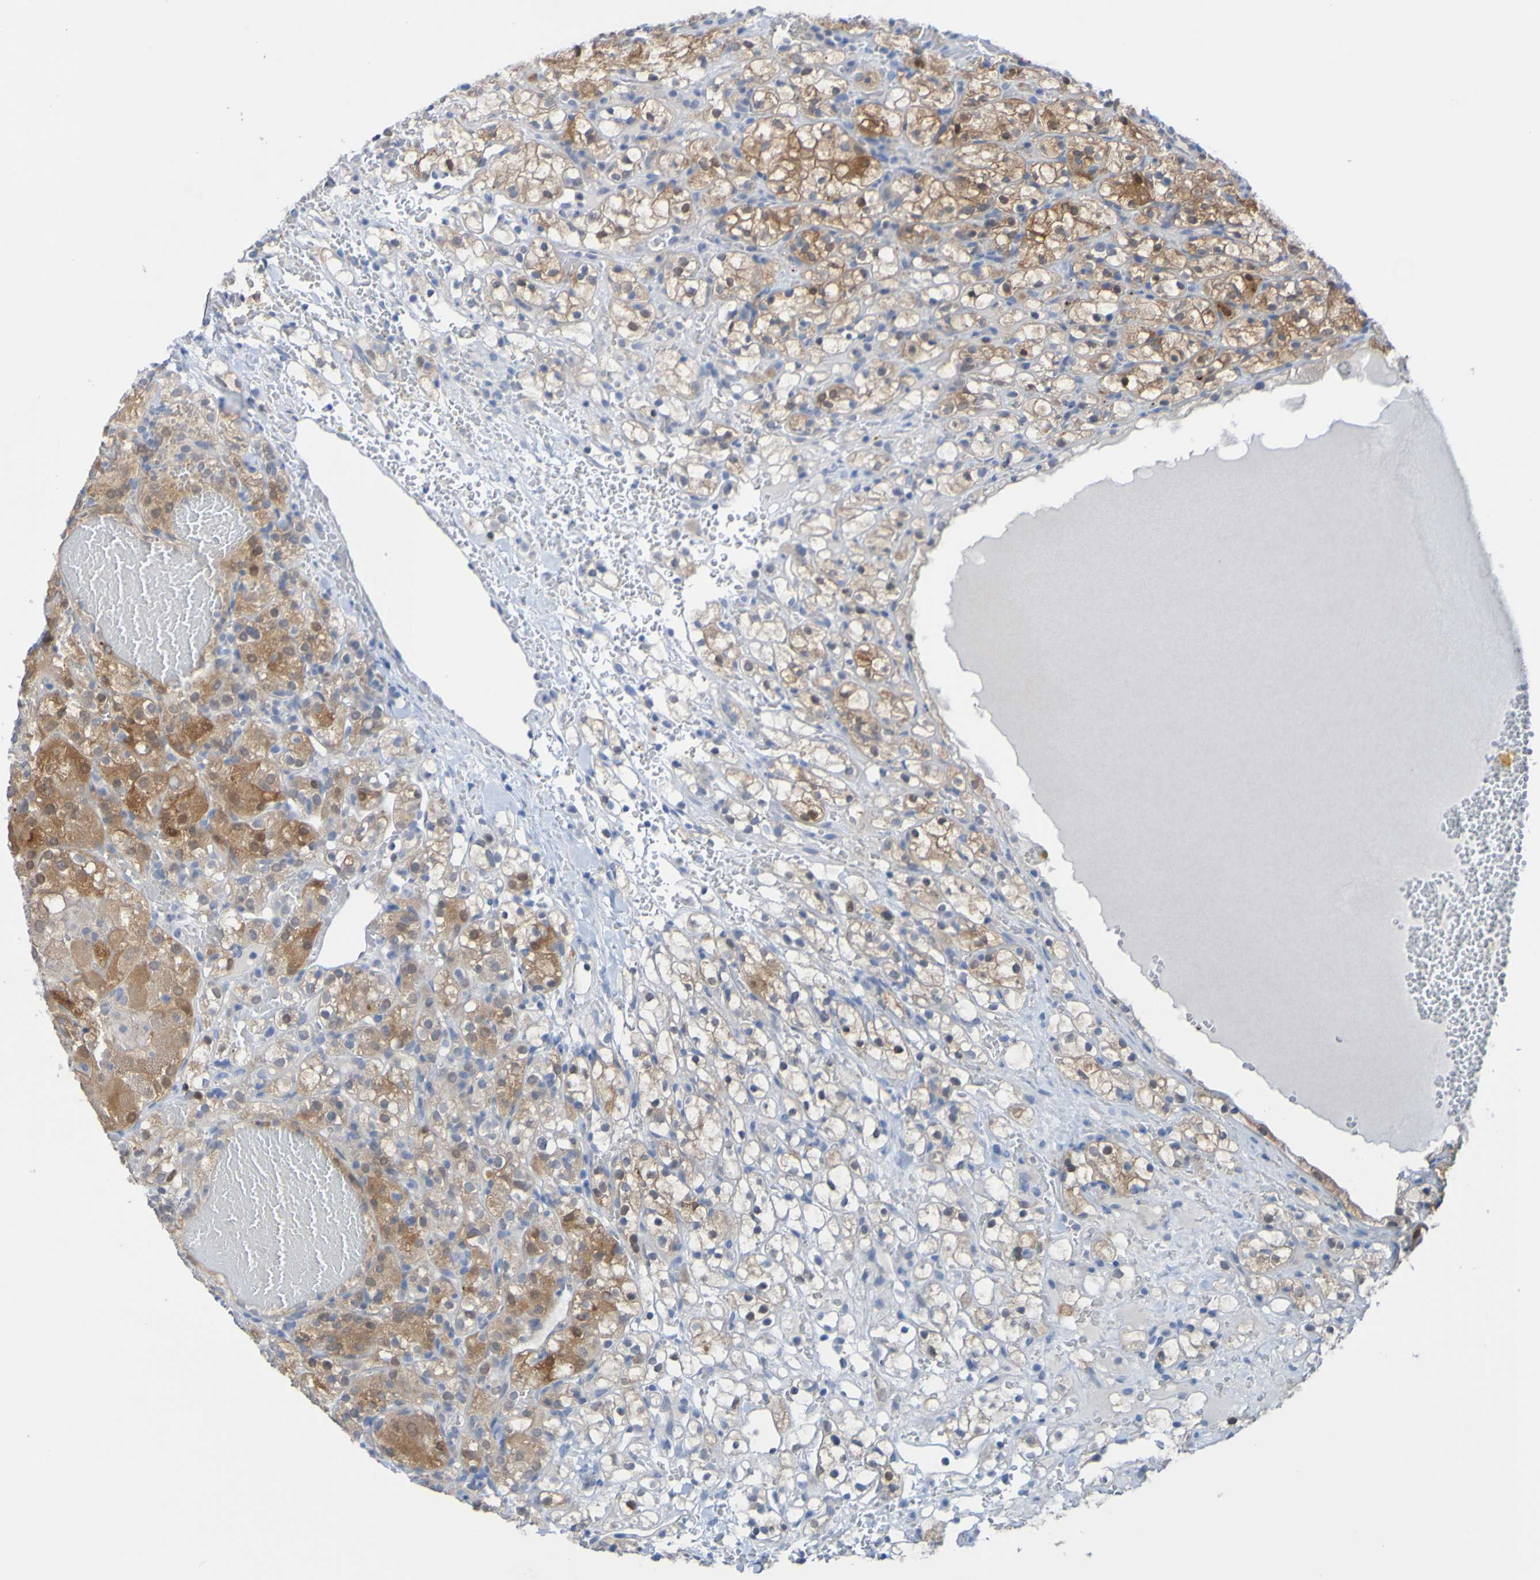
{"staining": {"intensity": "moderate", "quantity": "25%-75%", "location": "cytoplasmic/membranous"}, "tissue": "renal cancer", "cell_type": "Tumor cells", "image_type": "cancer", "snomed": [{"axis": "morphology", "description": "Adenocarcinoma, NOS"}, {"axis": "topography", "description": "Kidney"}], "caption": "Immunohistochemical staining of renal adenocarcinoma displays medium levels of moderate cytoplasmic/membranous expression in about 25%-75% of tumor cells.", "gene": "ACMSD", "patient": {"sex": "male", "age": 61}}